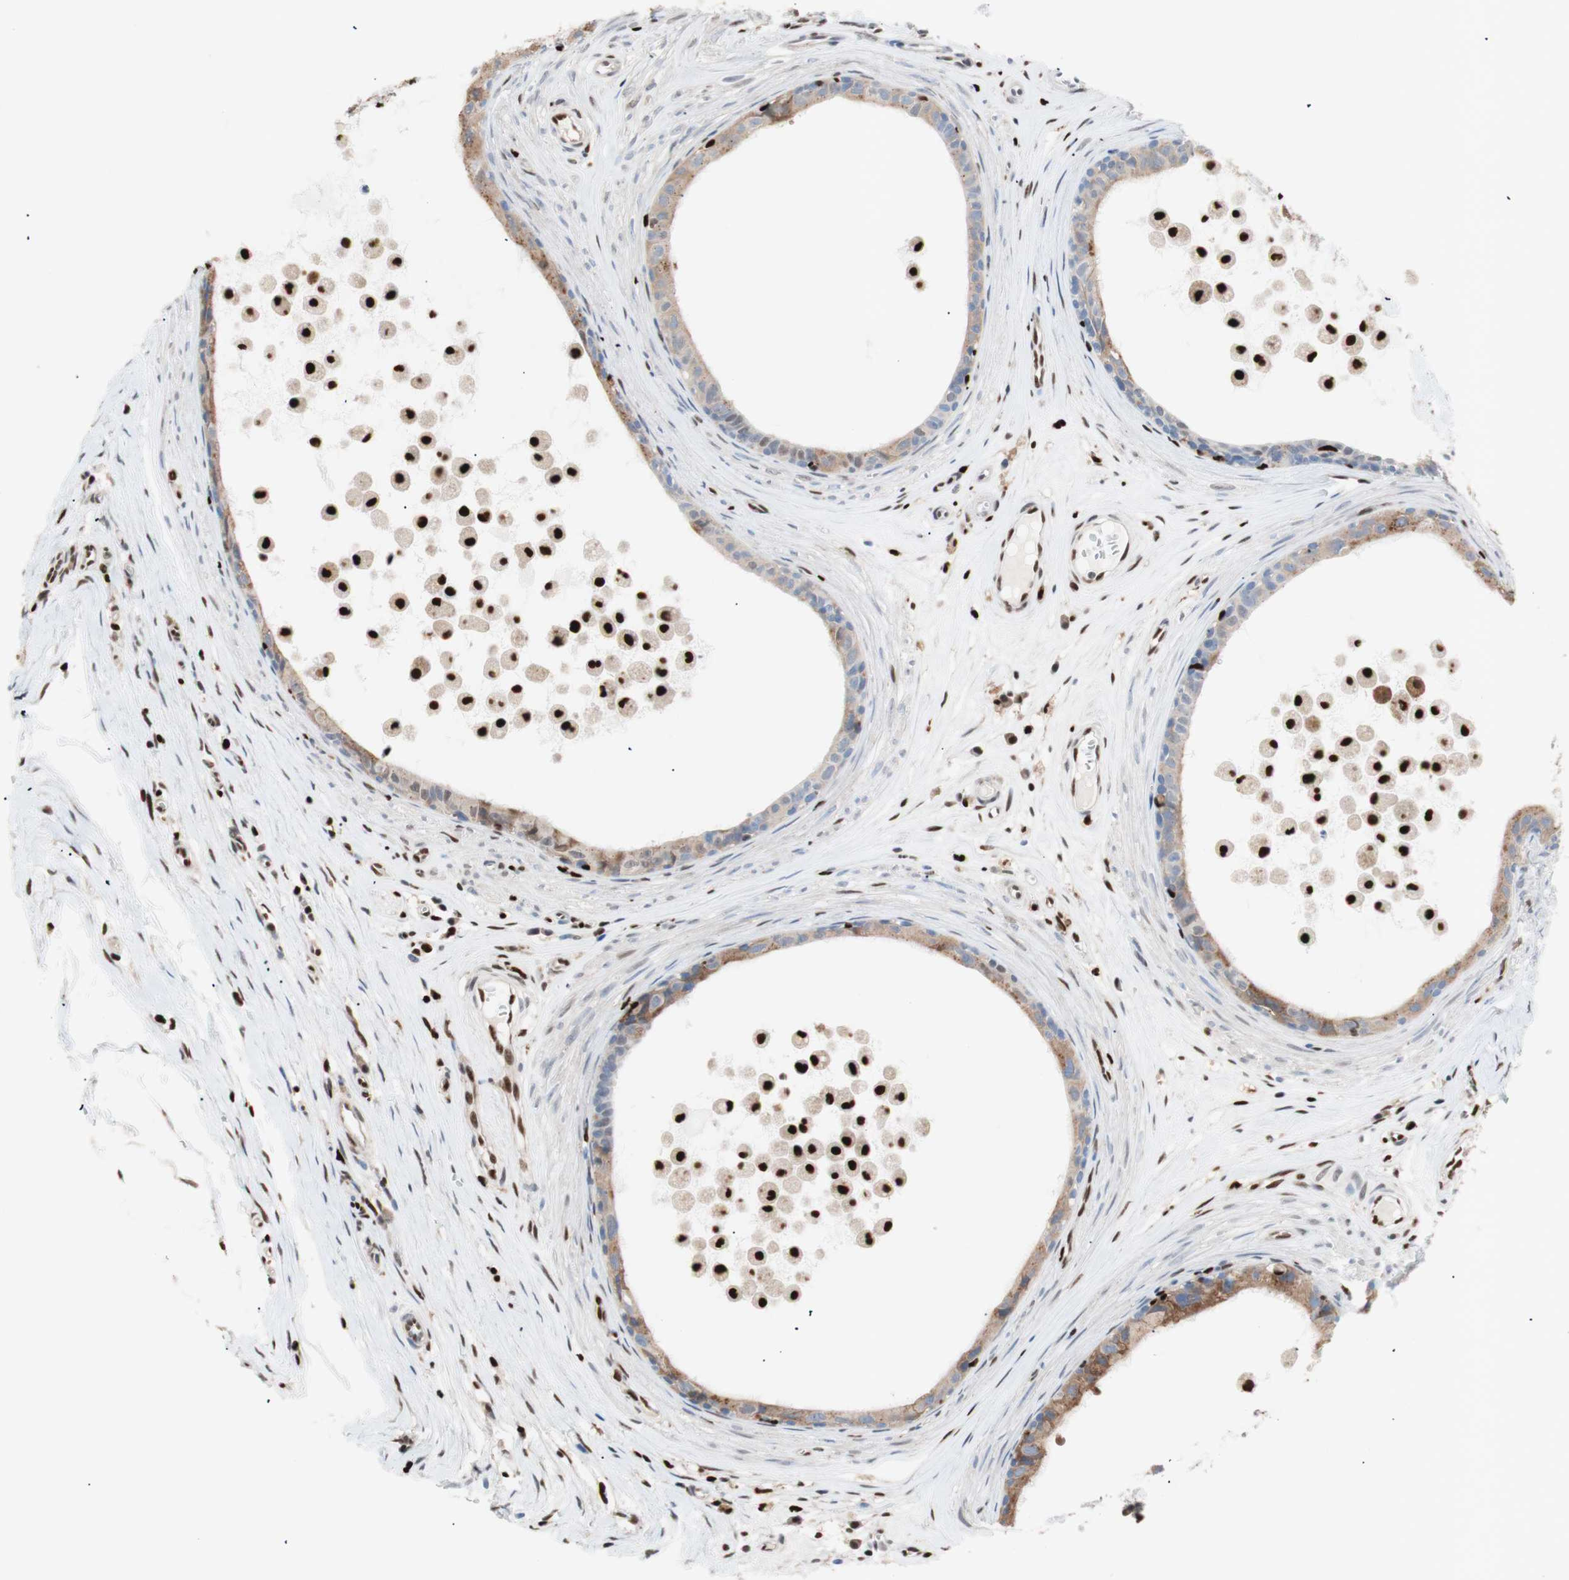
{"staining": {"intensity": "moderate", "quantity": ">75%", "location": "cytoplasmic/membranous"}, "tissue": "epididymis", "cell_type": "Glandular cells", "image_type": "normal", "snomed": [{"axis": "morphology", "description": "Normal tissue, NOS"}, {"axis": "morphology", "description": "Inflammation, NOS"}, {"axis": "topography", "description": "Epididymis"}], "caption": "Glandular cells exhibit medium levels of moderate cytoplasmic/membranous staining in about >75% of cells in unremarkable human epididymis.", "gene": "EED", "patient": {"sex": "male", "age": 85}}